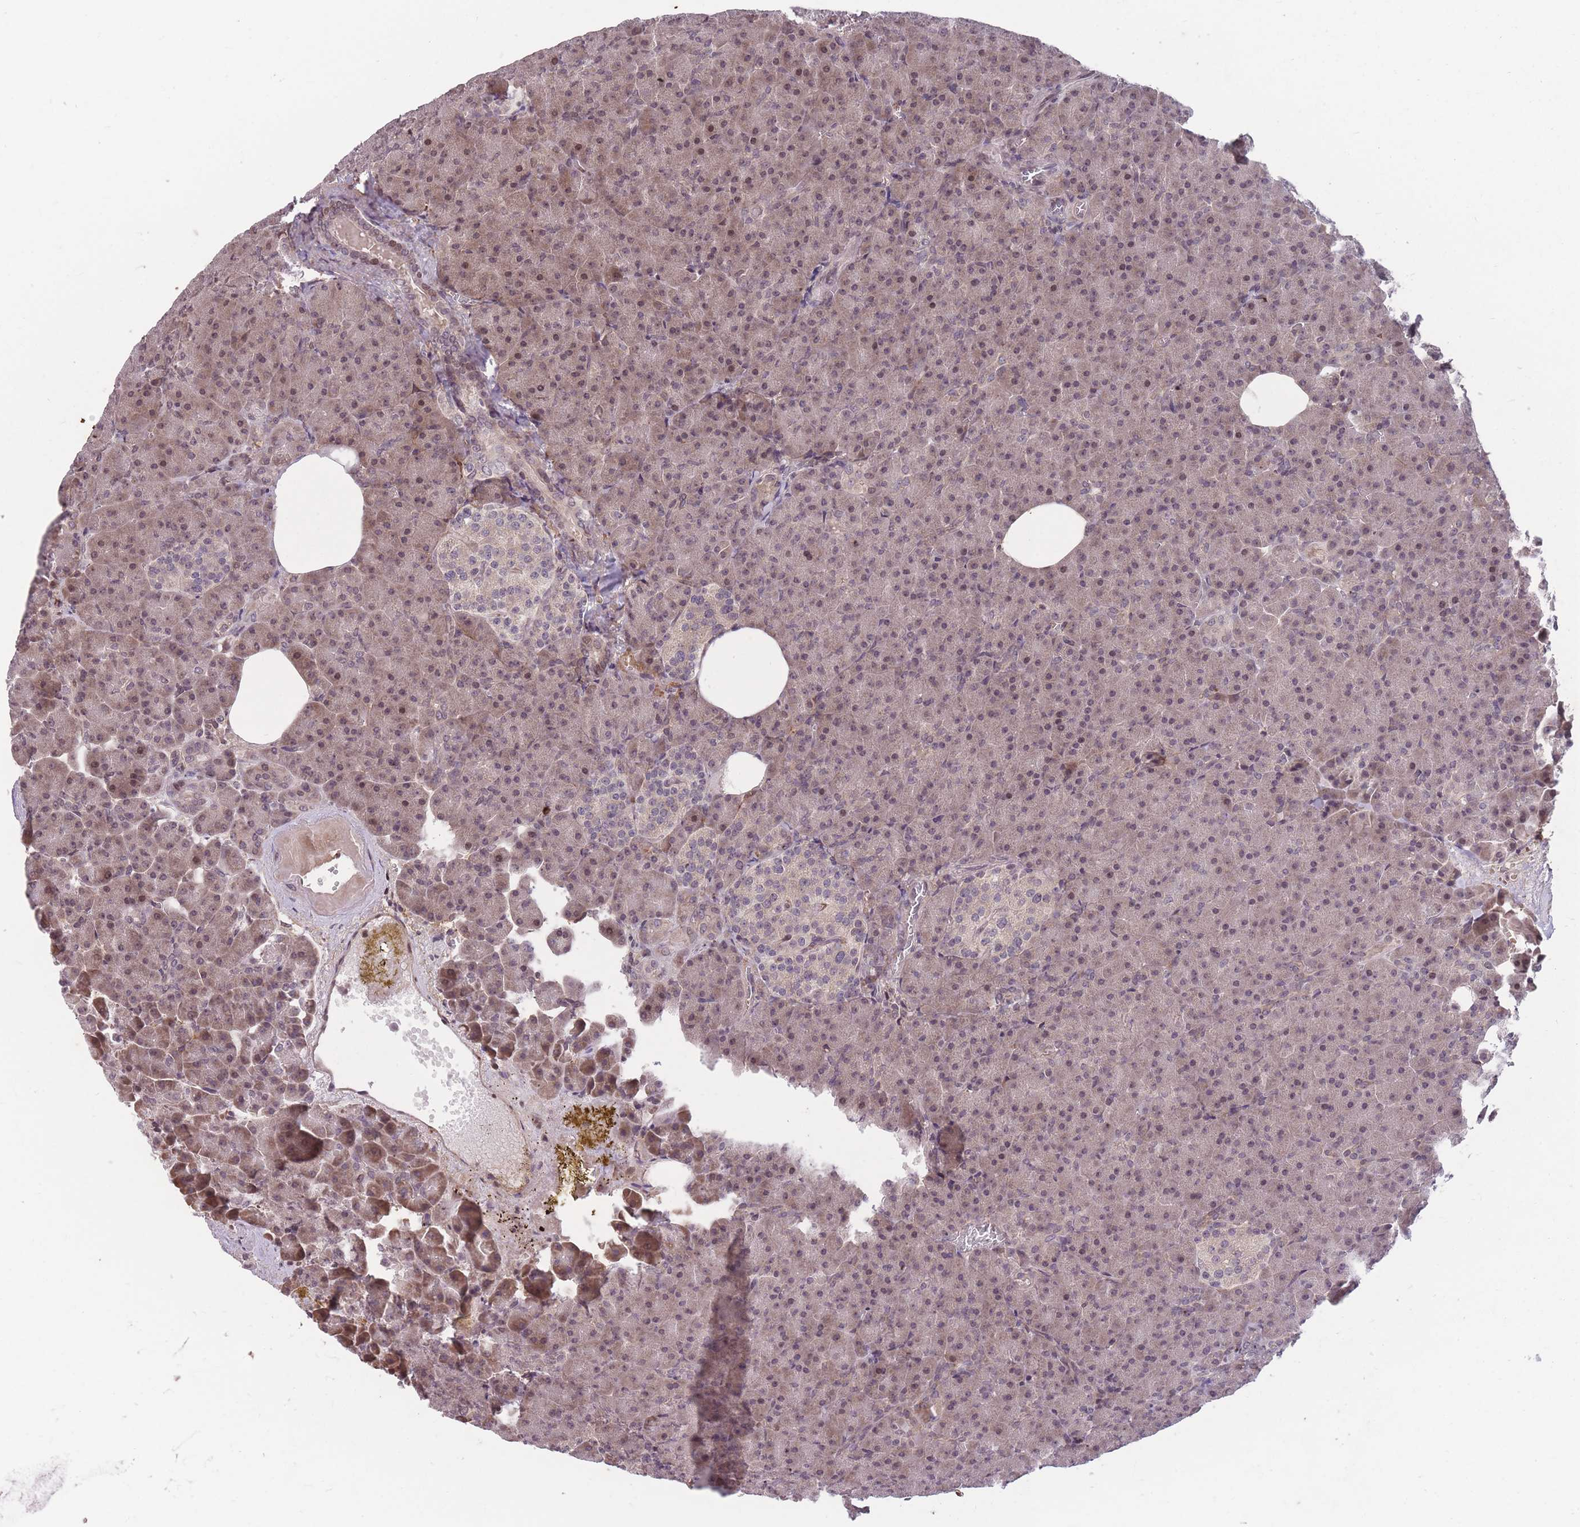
{"staining": {"intensity": "weak", "quantity": "25%-75%", "location": "cytoplasmic/membranous,nuclear"}, "tissue": "pancreas", "cell_type": "Exocrine glandular cells", "image_type": "normal", "snomed": [{"axis": "morphology", "description": "Normal tissue, NOS"}, {"axis": "topography", "description": "Pancreas"}], "caption": "This is a histology image of immunohistochemistry (IHC) staining of benign pancreas, which shows weak expression in the cytoplasmic/membranous,nuclear of exocrine glandular cells.", "gene": "GGT5", "patient": {"sex": "female", "age": 74}}